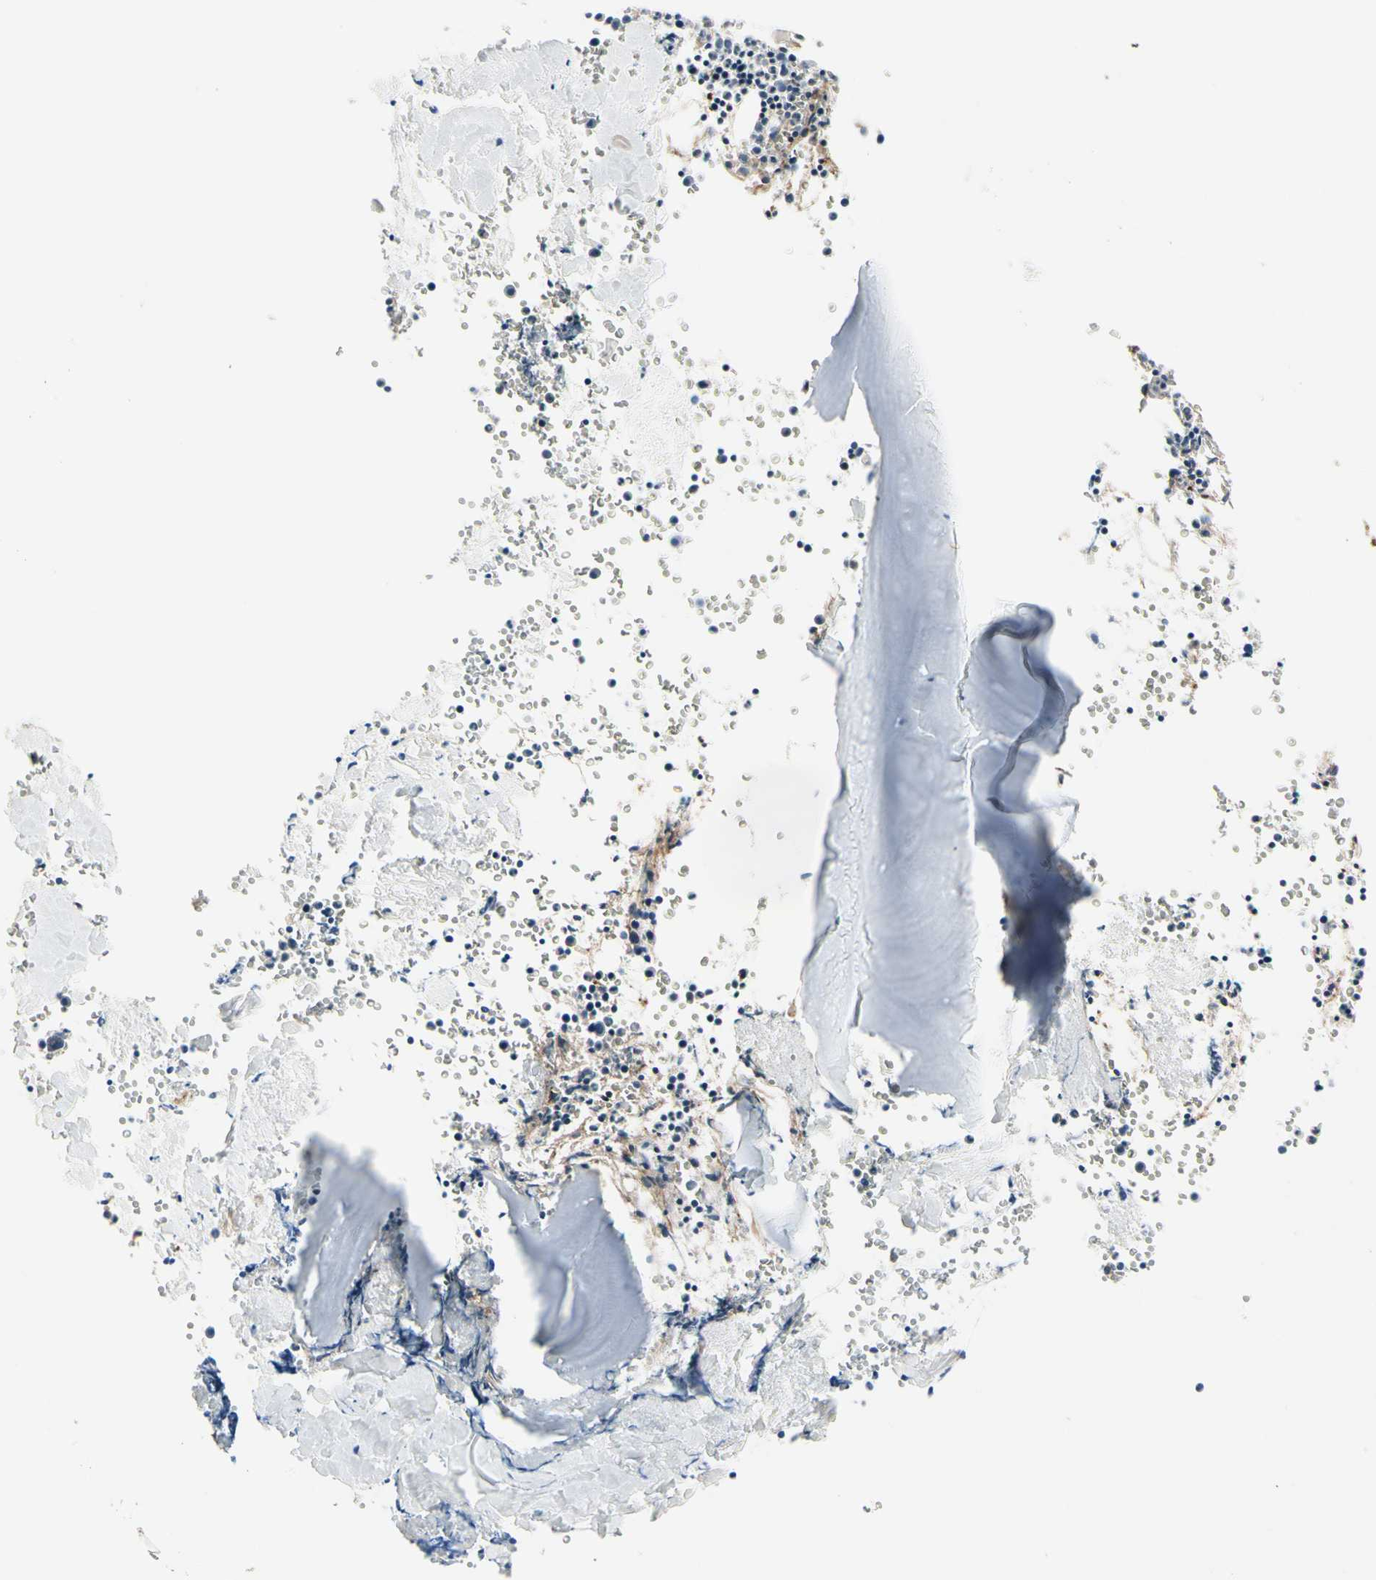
{"staining": {"intensity": "negative", "quantity": "none", "location": "none"}, "tissue": "bone marrow", "cell_type": "Hematopoietic cells", "image_type": "normal", "snomed": [{"axis": "morphology", "description": "Normal tissue, NOS"}, {"axis": "morphology", "description": "Inflammation, NOS"}, {"axis": "topography", "description": "Bone marrow"}], "caption": "High magnification brightfield microscopy of benign bone marrow stained with DAB (brown) and counterstained with hematoxylin (blue): hematopoietic cells show no significant staining.", "gene": "CLEC2B", "patient": {"sex": "female", "age": 17}}